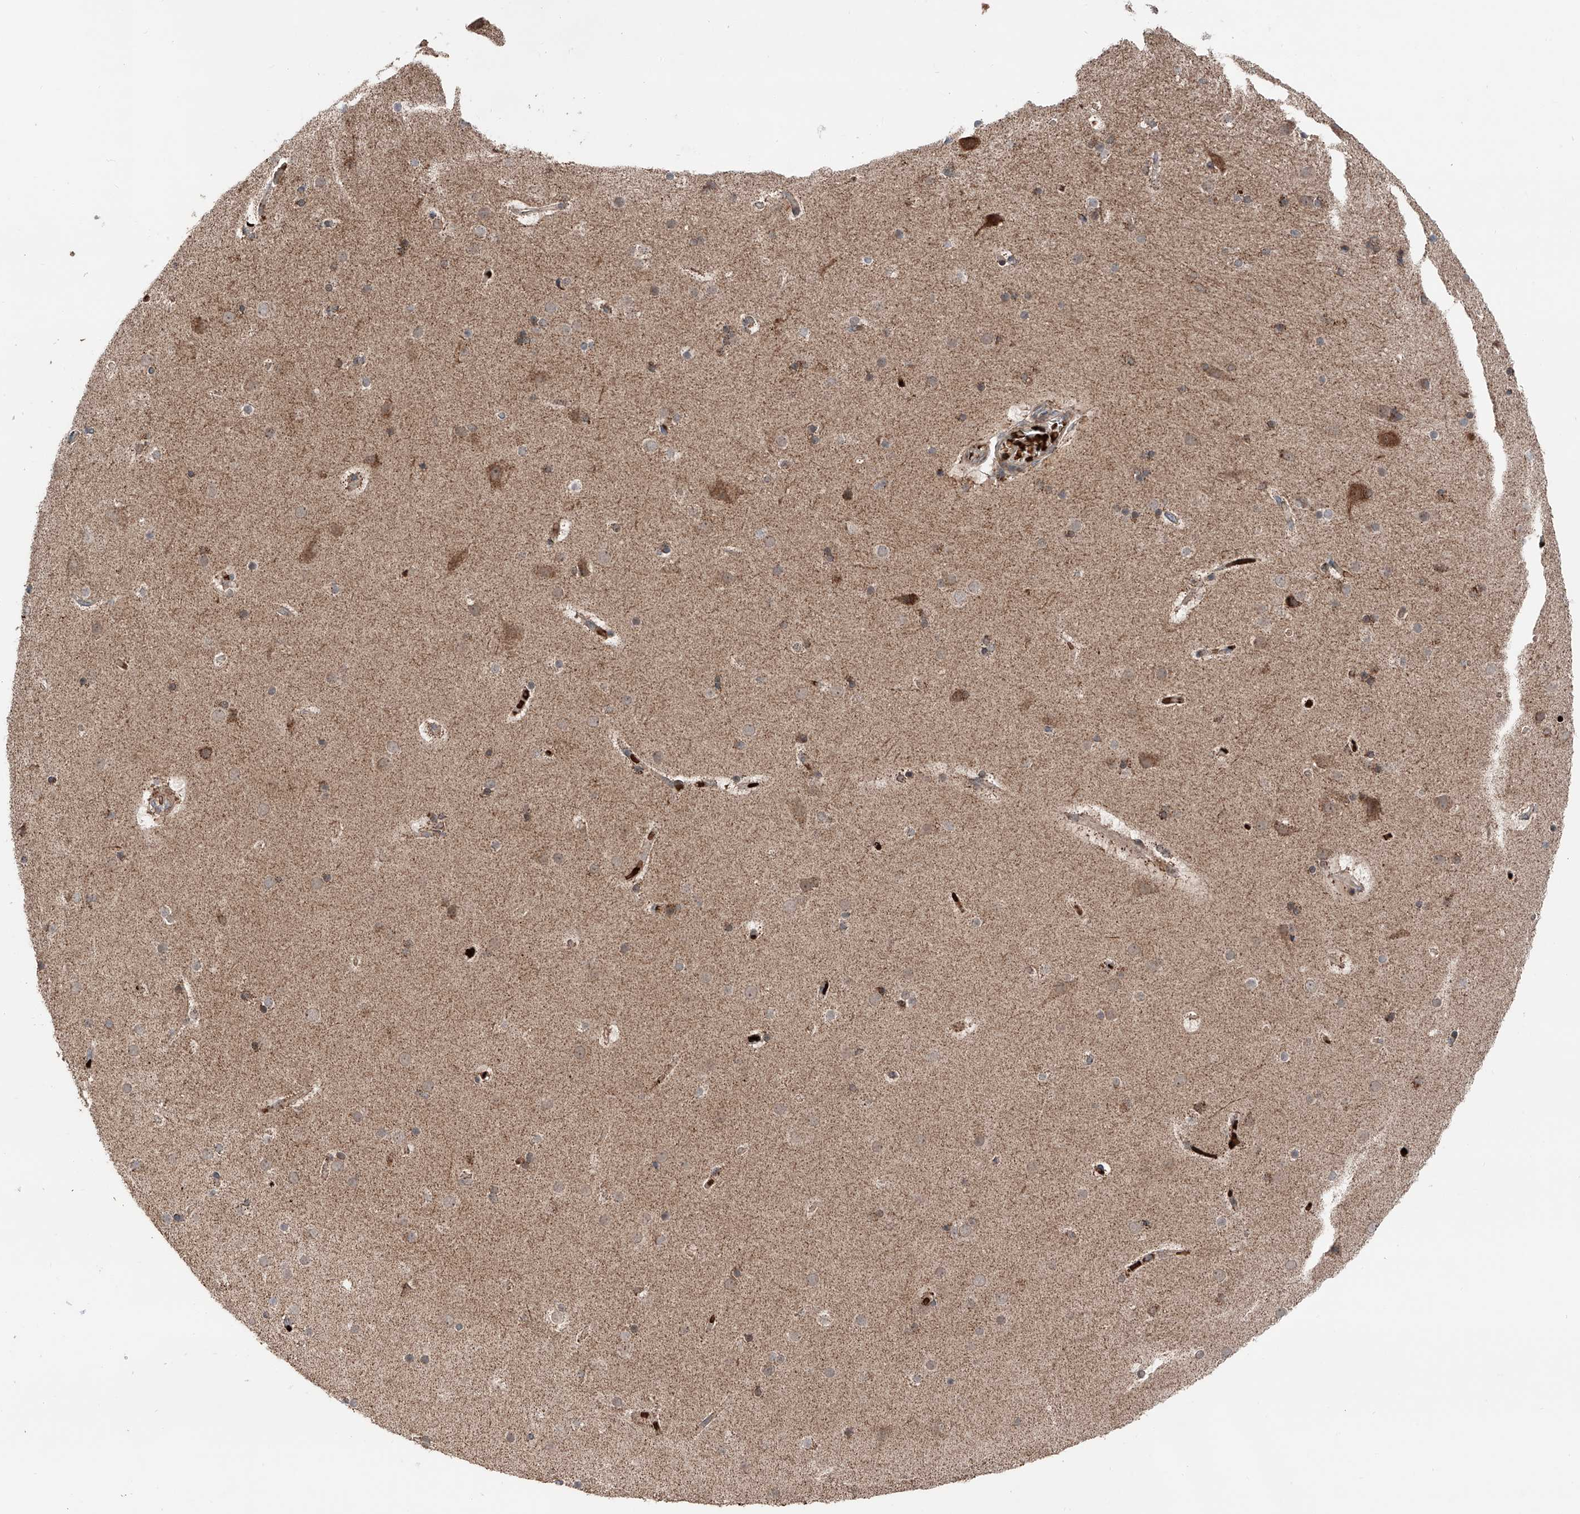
{"staining": {"intensity": "moderate", "quantity": "25%-75%", "location": "cytoplasmic/membranous"}, "tissue": "cerebral cortex", "cell_type": "Endothelial cells", "image_type": "normal", "snomed": [{"axis": "morphology", "description": "Normal tissue, NOS"}, {"axis": "topography", "description": "Cerebral cortex"}], "caption": "The histopathology image shows staining of normal cerebral cortex, revealing moderate cytoplasmic/membranous protein positivity (brown color) within endothelial cells.", "gene": "ZSCAN29", "patient": {"sex": "male", "age": 57}}